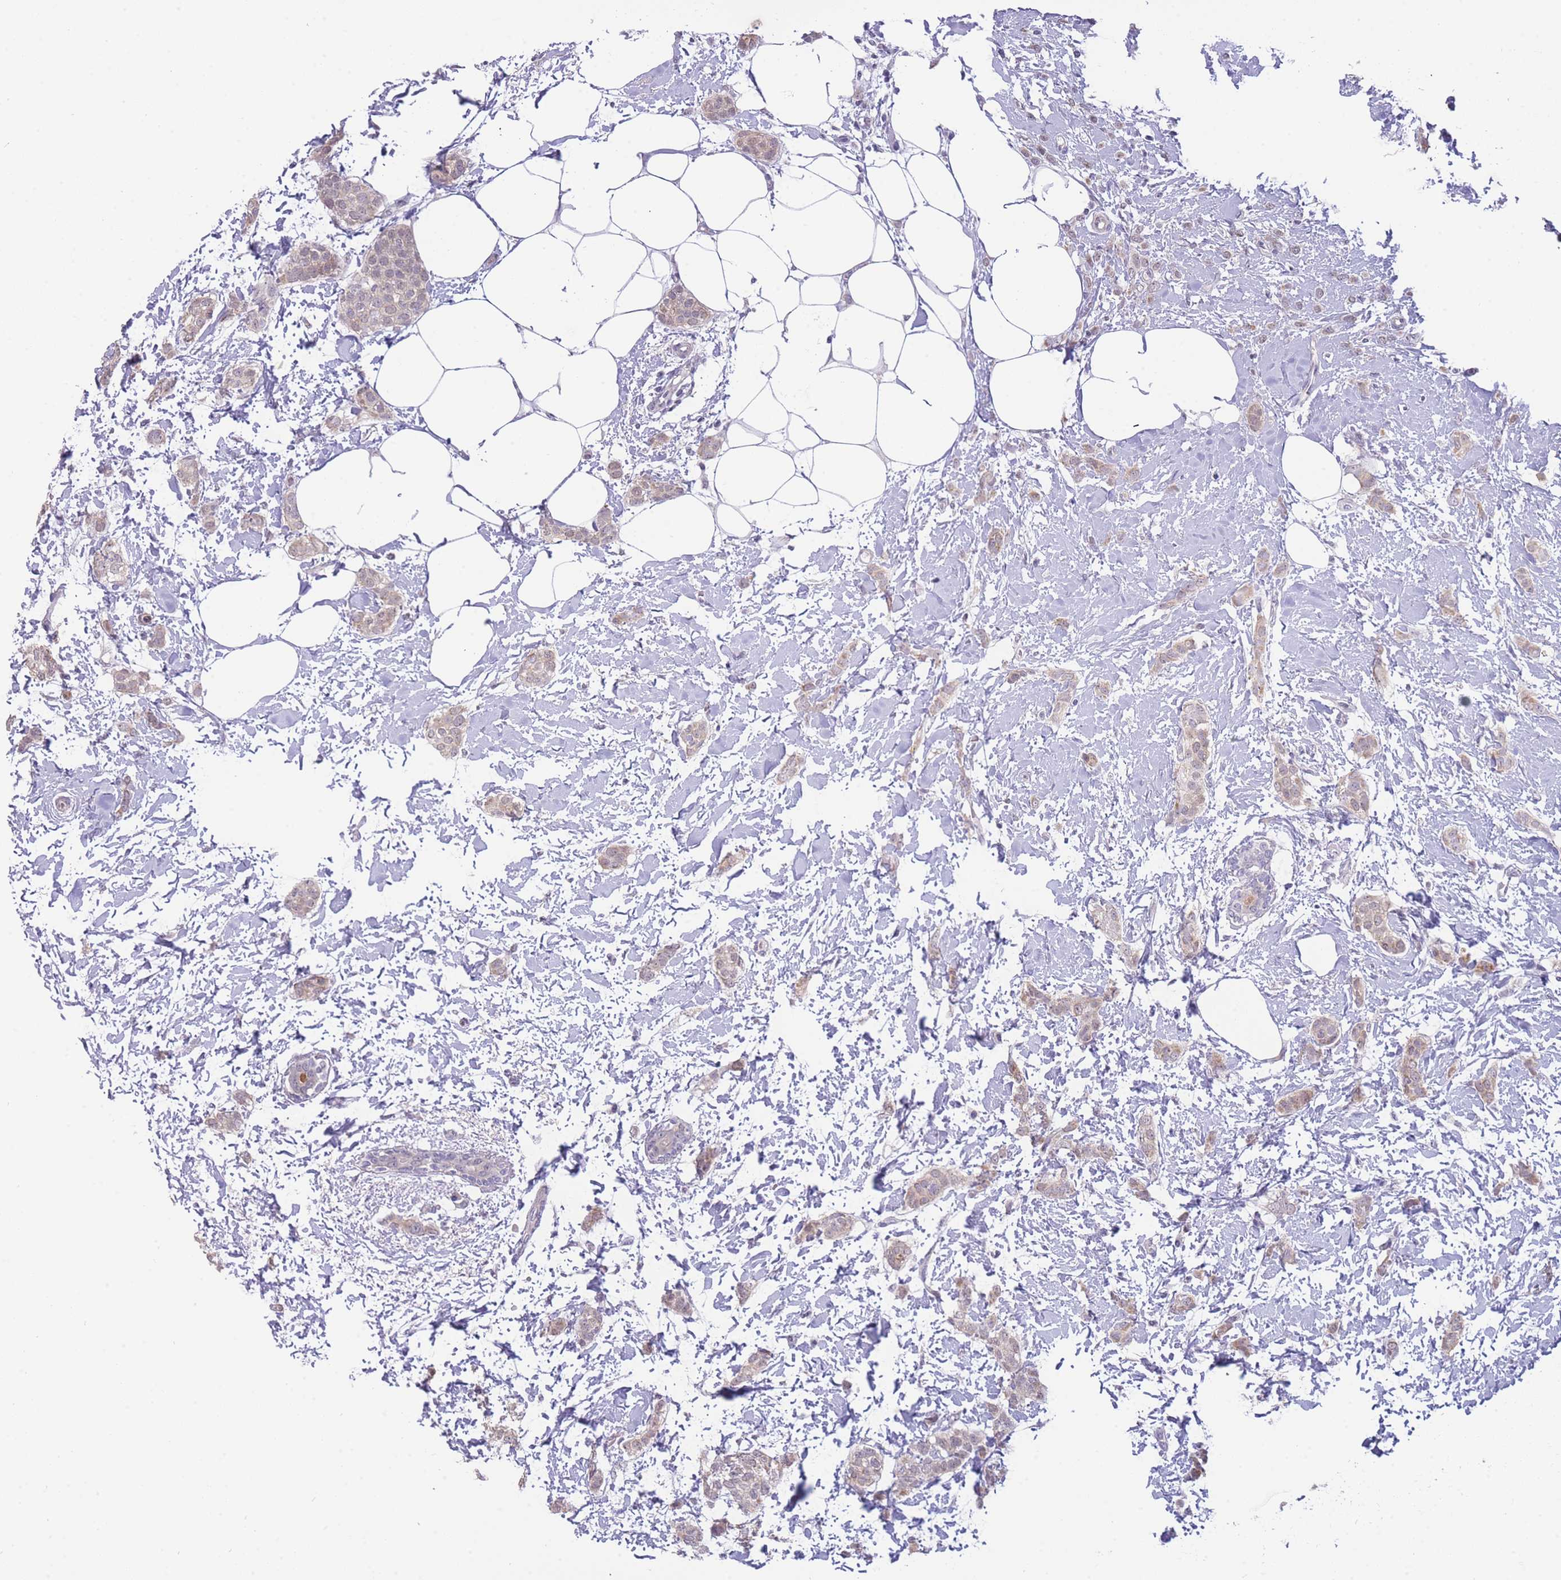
{"staining": {"intensity": "weak", "quantity": "25%-75%", "location": "cytoplasmic/membranous,nuclear"}, "tissue": "breast cancer", "cell_type": "Tumor cells", "image_type": "cancer", "snomed": [{"axis": "morphology", "description": "Duct carcinoma"}, {"axis": "topography", "description": "Breast"}], "caption": "Immunohistochemical staining of human intraductal carcinoma (breast) demonstrates low levels of weak cytoplasmic/membranous and nuclear staining in approximately 25%-75% of tumor cells.", "gene": "GOLGA6L25", "patient": {"sex": "female", "age": 72}}